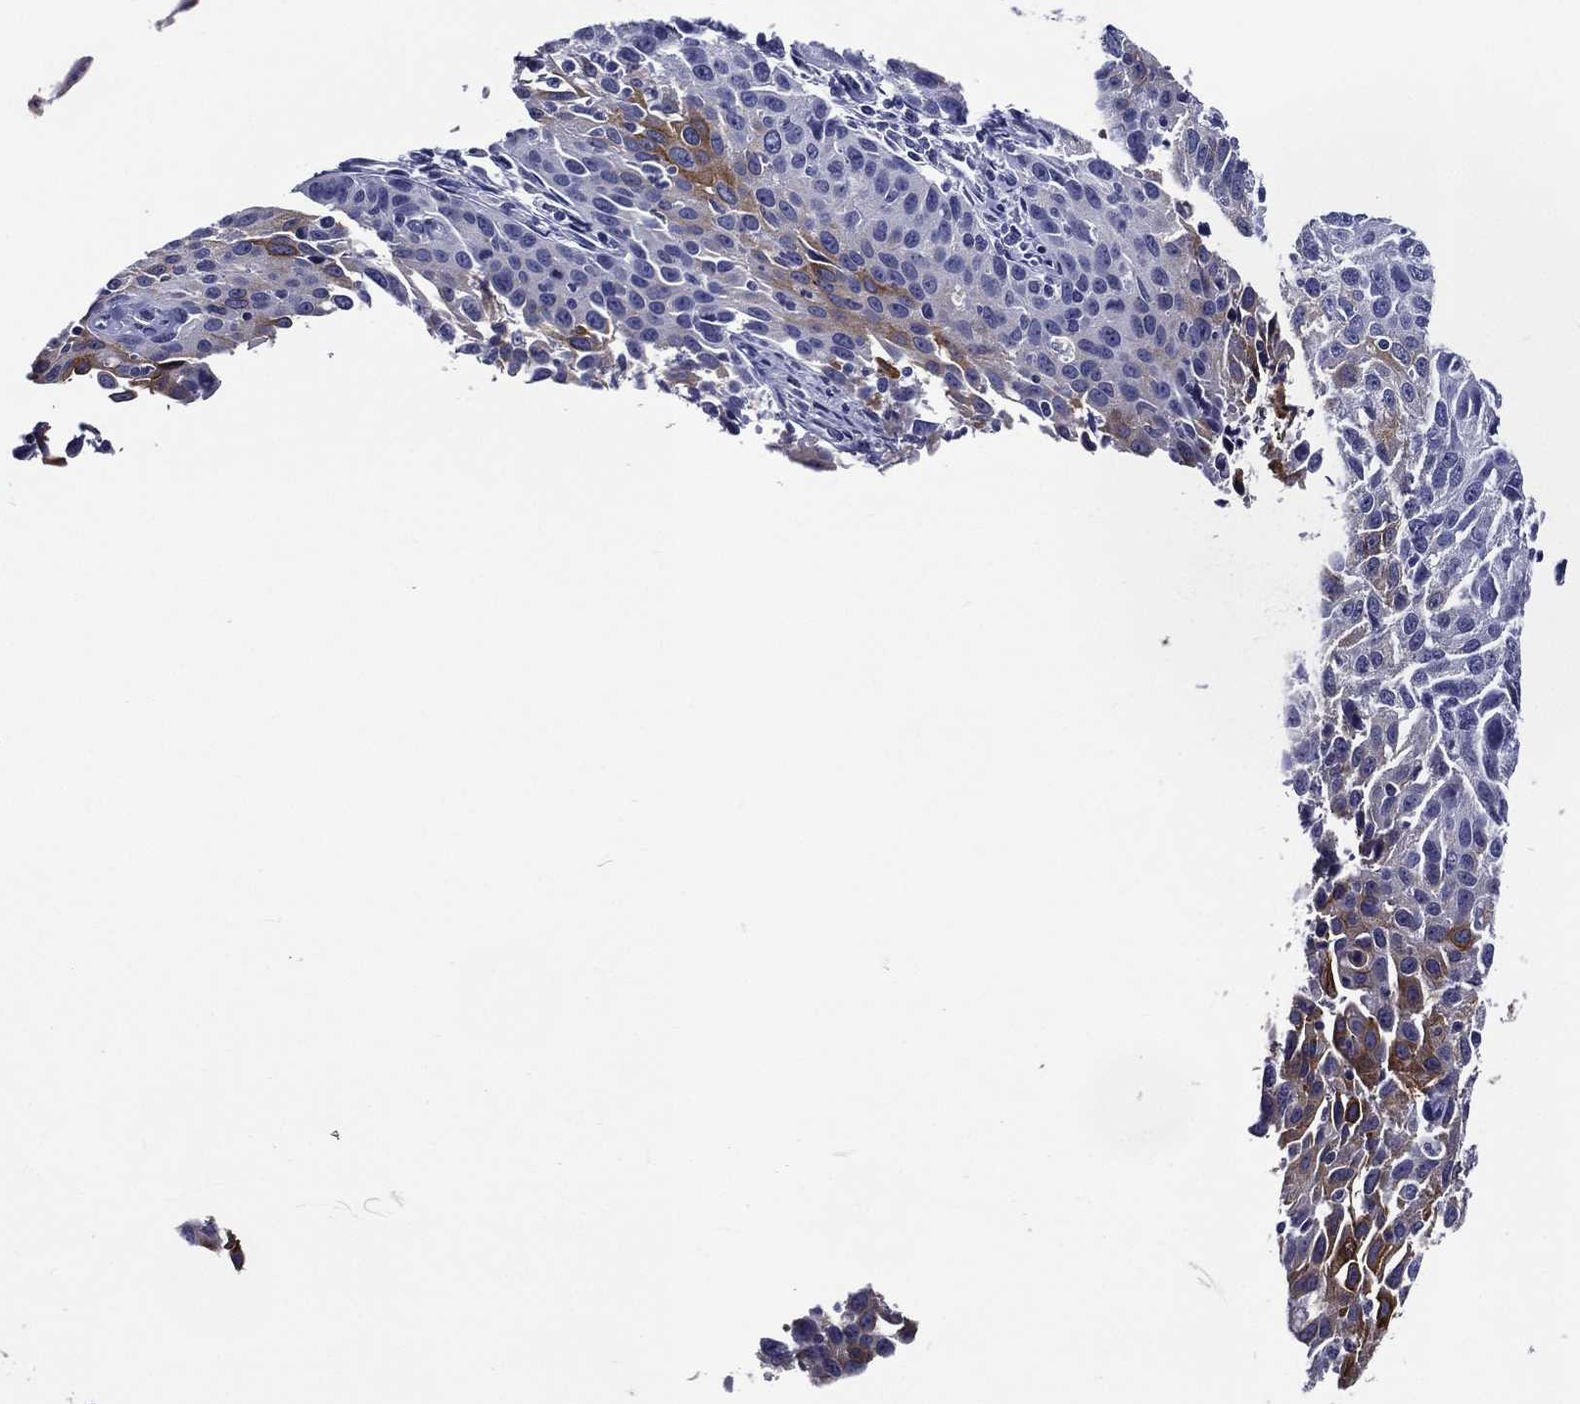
{"staining": {"intensity": "moderate", "quantity": "<25%", "location": "cytoplasmic/membranous"}, "tissue": "cervical cancer", "cell_type": "Tumor cells", "image_type": "cancer", "snomed": [{"axis": "morphology", "description": "Squamous cell carcinoma, NOS"}, {"axis": "topography", "description": "Cervix"}], "caption": "The immunohistochemical stain shows moderate cytoplasmic/membranous expression in tumor cells of cervical squamous cell carcinoma tissue.", "gene": "ACE2", "patient": {"sex": "female", "age": 26}}